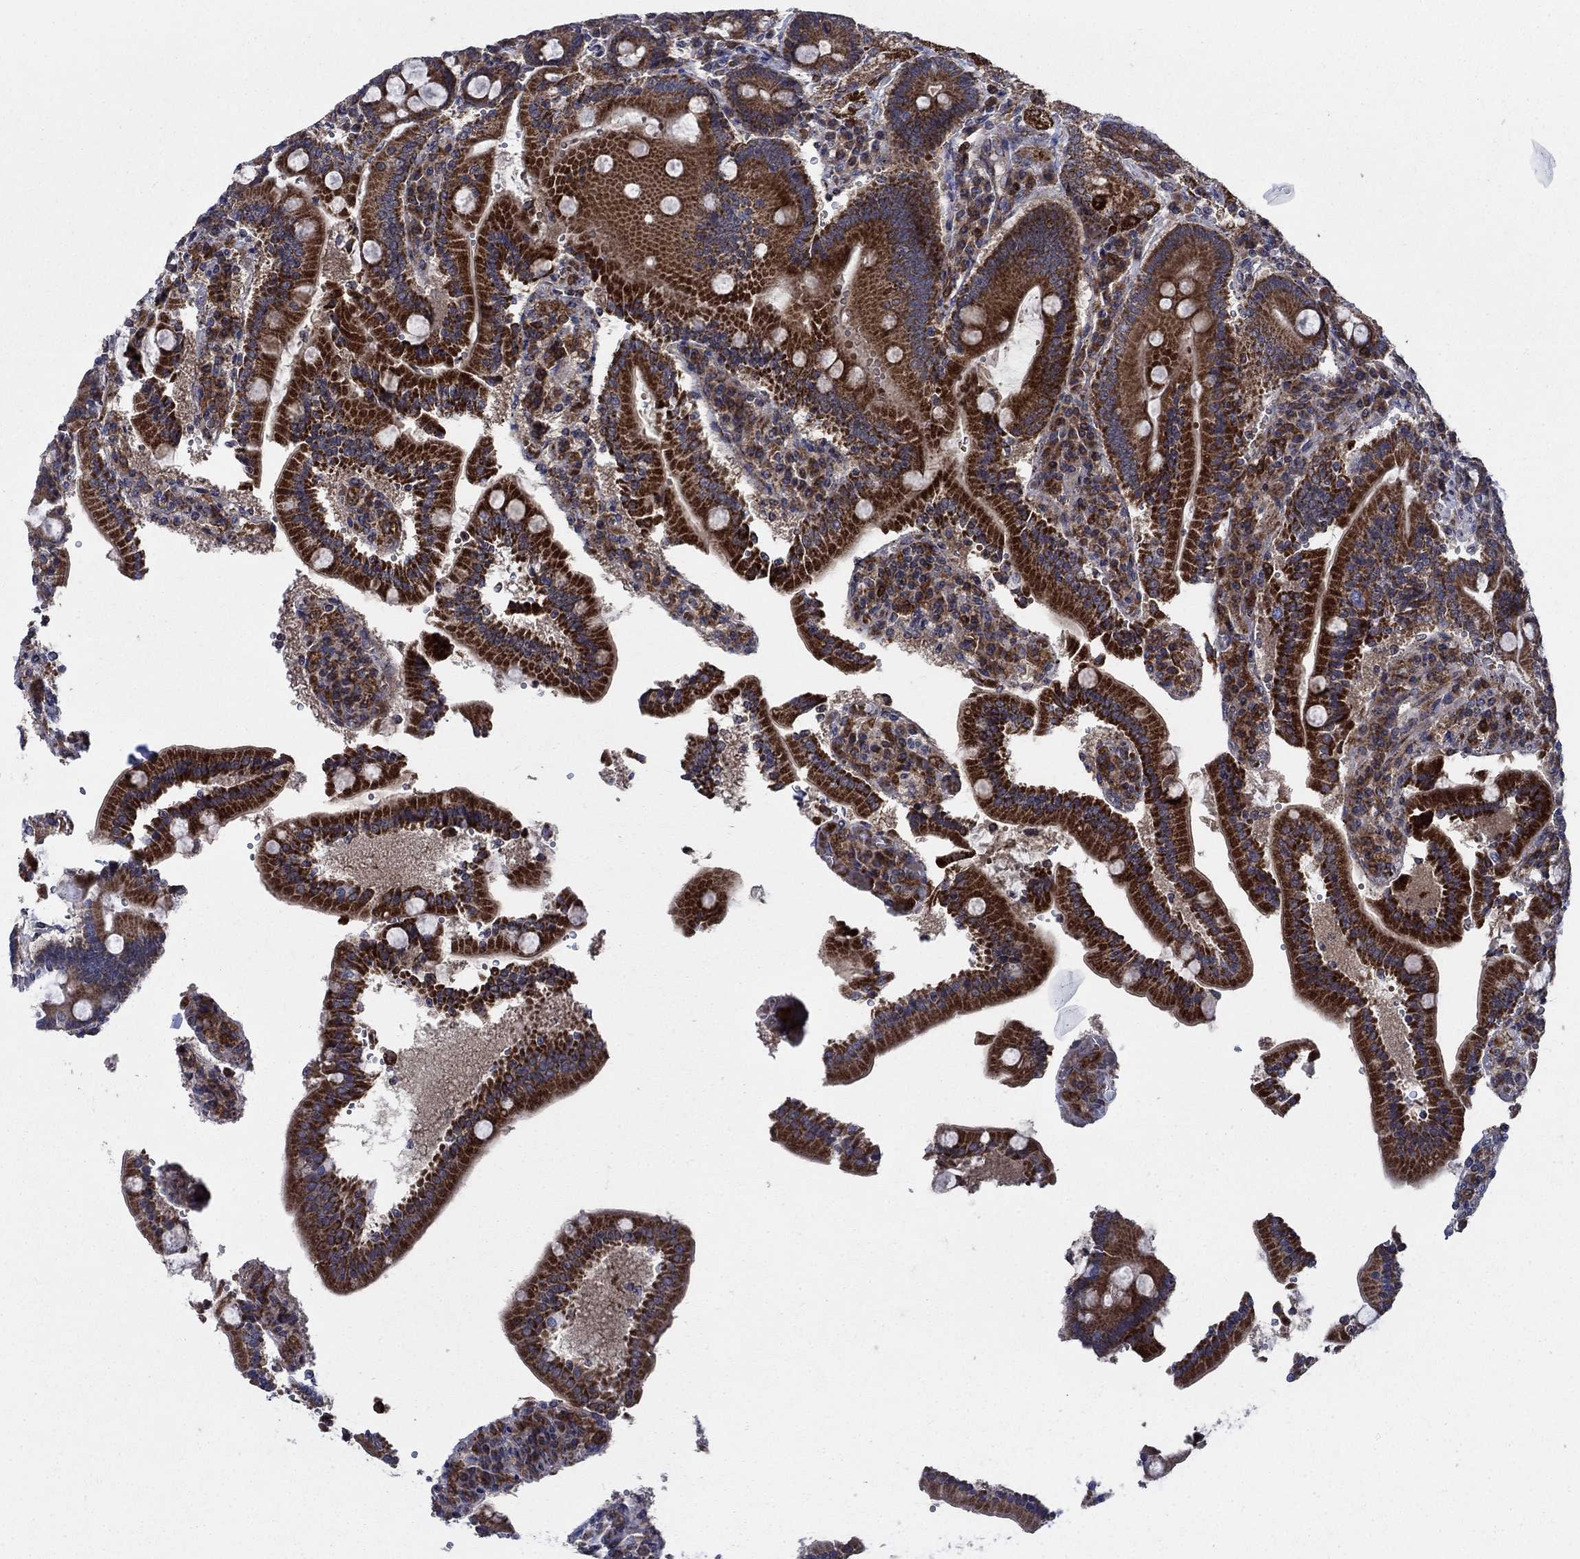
{"staining": {"intensity": "strong", "quantity": ">75%", "location": "cytoplasmic/membranous"}, "tissue": "duodenum", "cell_type": "Glandular cells", "image_type": "normal", "snomed": [{"axis": "morphology", "description": "Normal tissue, NOS"}, {"axis": "topography", "description": "Duodenum"}], "caption": "Unremarkable duodenum demonstrates strong cytoplasmic/membranous expression in approximately >75% of glandular cells.", "gene": "RNF19B", "patient": {"sex": "female", "age": 62}}